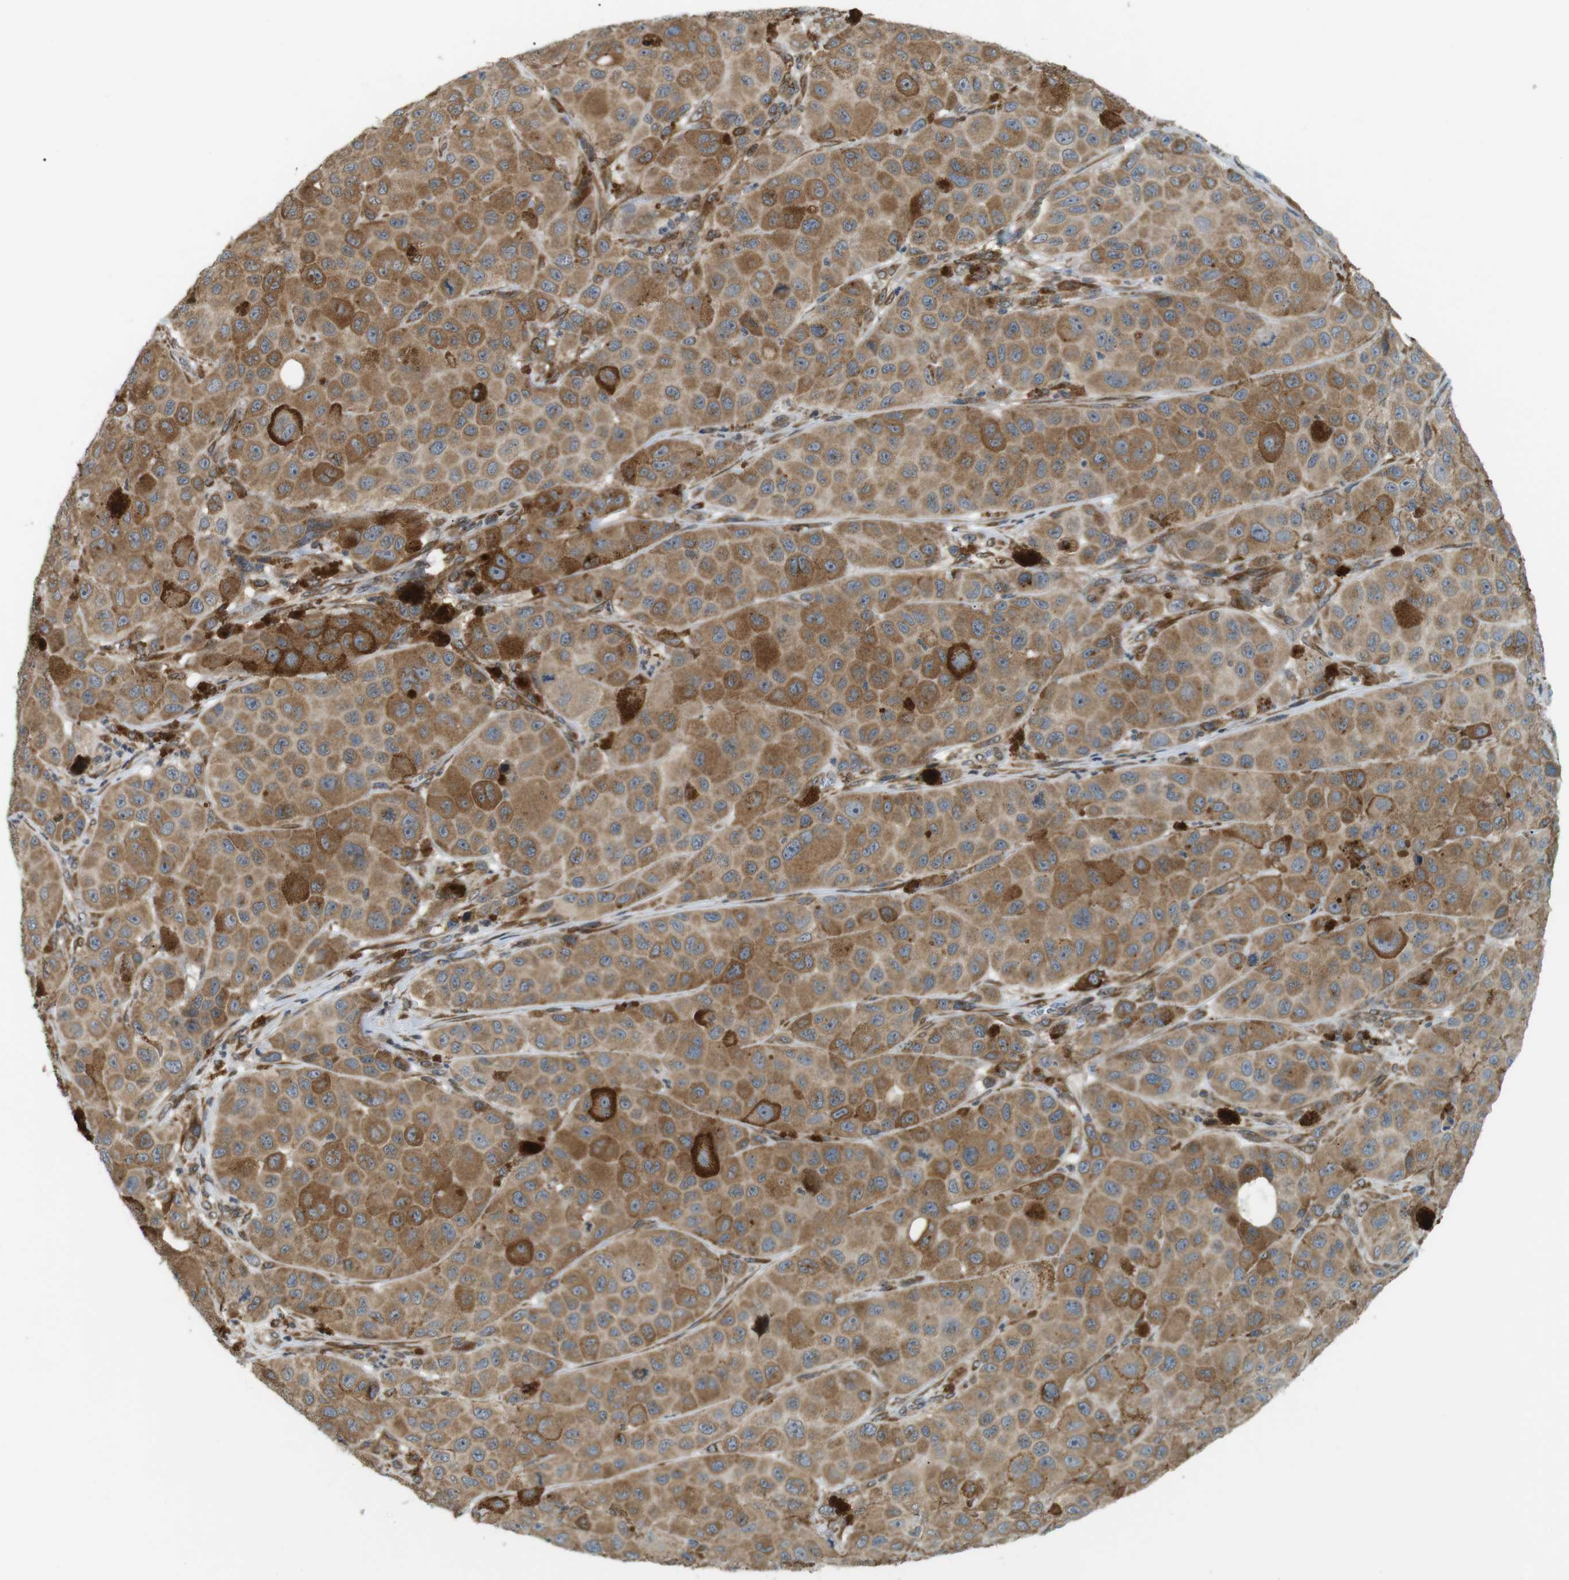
{"staining": {"intensity": "moderate", "quantity": ">75%", "location": "cytoplasmic/membranous"}, "tissue": "melanoma", "cell_type": "Tumor cells", "image_type": "cancer", "snomed": [{"axis": "morphology", "description": "Malignant melanoma, NOS"}, {"axis": "topography", "description": "Skin"}], "caption": "An immunohistochemistry photomicrograph of tumor tissue is shown. Protein staining in brown labels moderate cytoplasmic/membranous positivity in malignant melanoma within tumor cells.", "gene": "TMED4", "patient": {"sex": "male", "age": 96}}